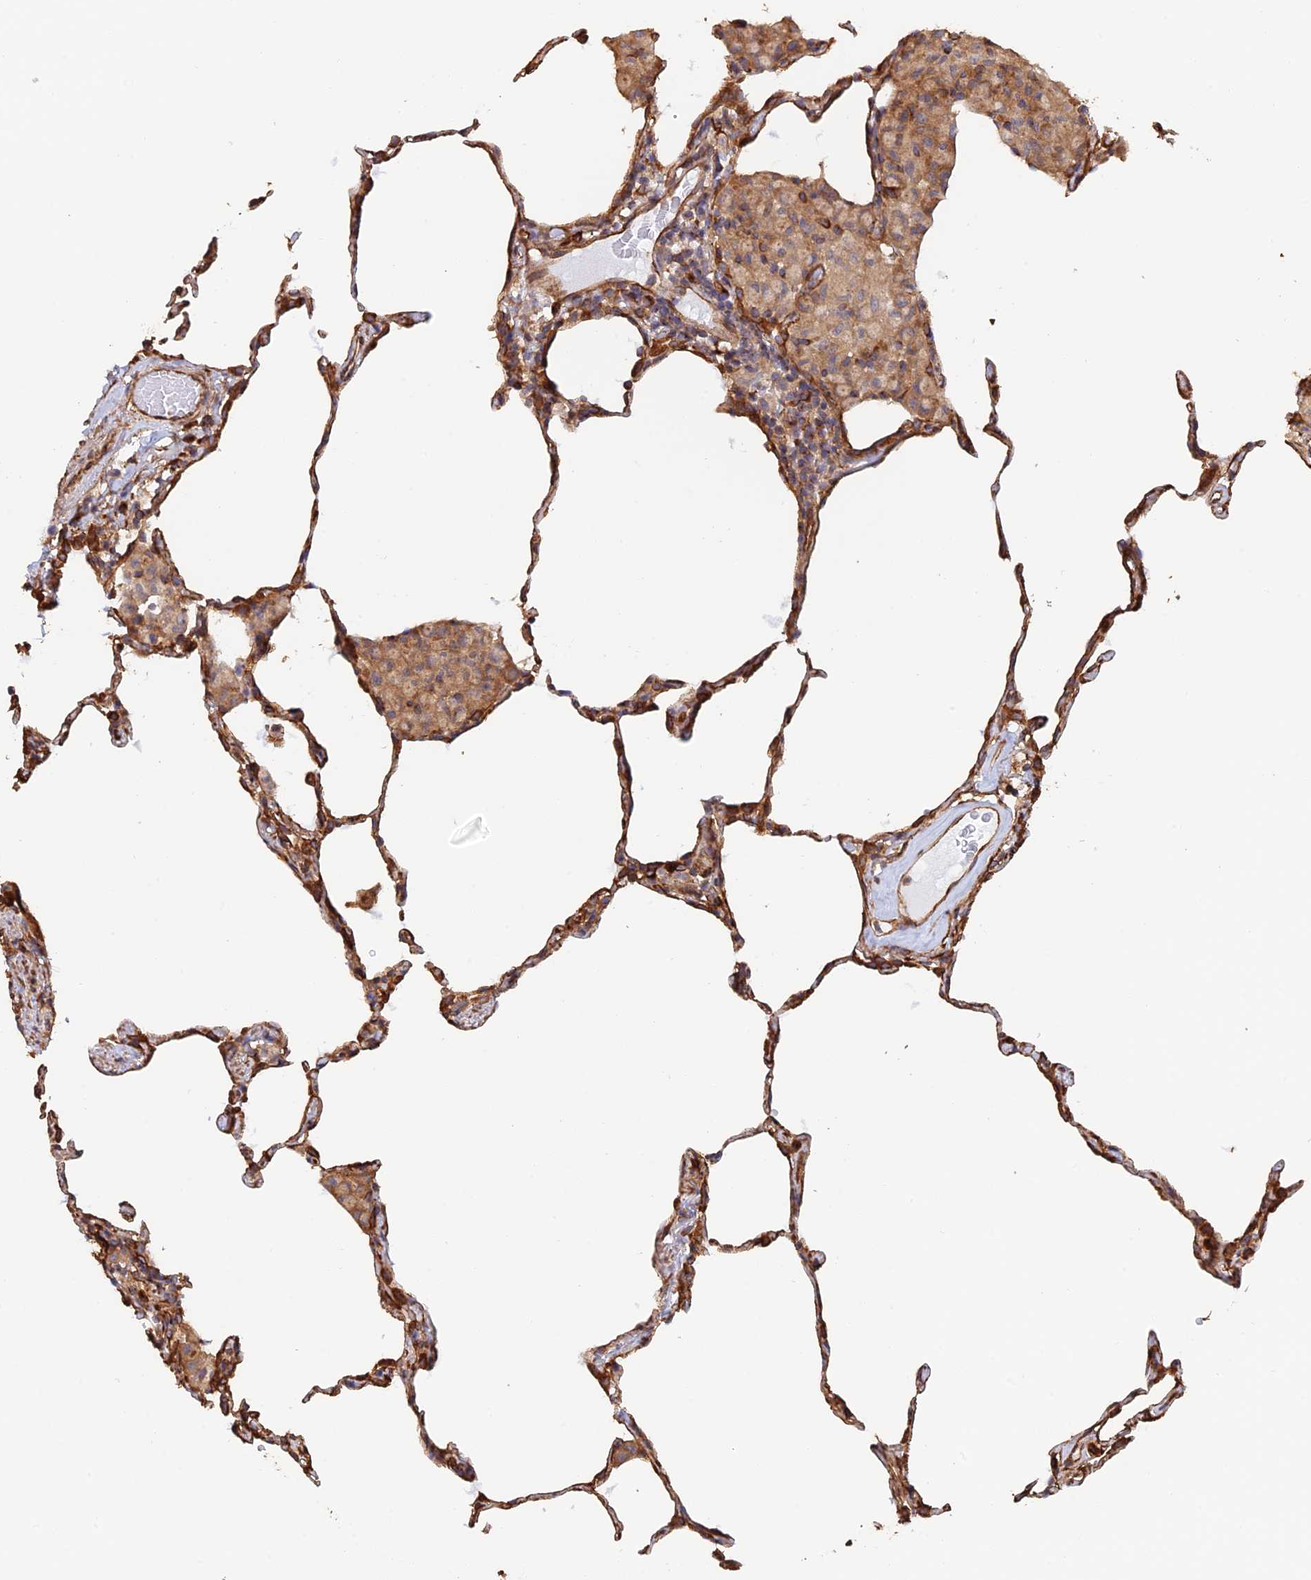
{"staining": {"intensity": "moderate", "quantity": "25%-75%", "location": "cytoplasmic/membranous"}, "tissue": "lung", "cell_type": "Alveolar cells", "image_type": "normal", "snomed": [{"axis": "morphology", "description": "Normal tissue, NOS"}, {"axis": "topography", "description": "Lung"}], "caption": "Alveolar cells show moderate cytoplasmic/membranous expression in approximately 25%-75% of cells in benign lung. The protein of interest is shown in brown color, while the nuclei are stained blue.", "gene": "WBP11", "patient": {"sex": "female", "age": 57}}